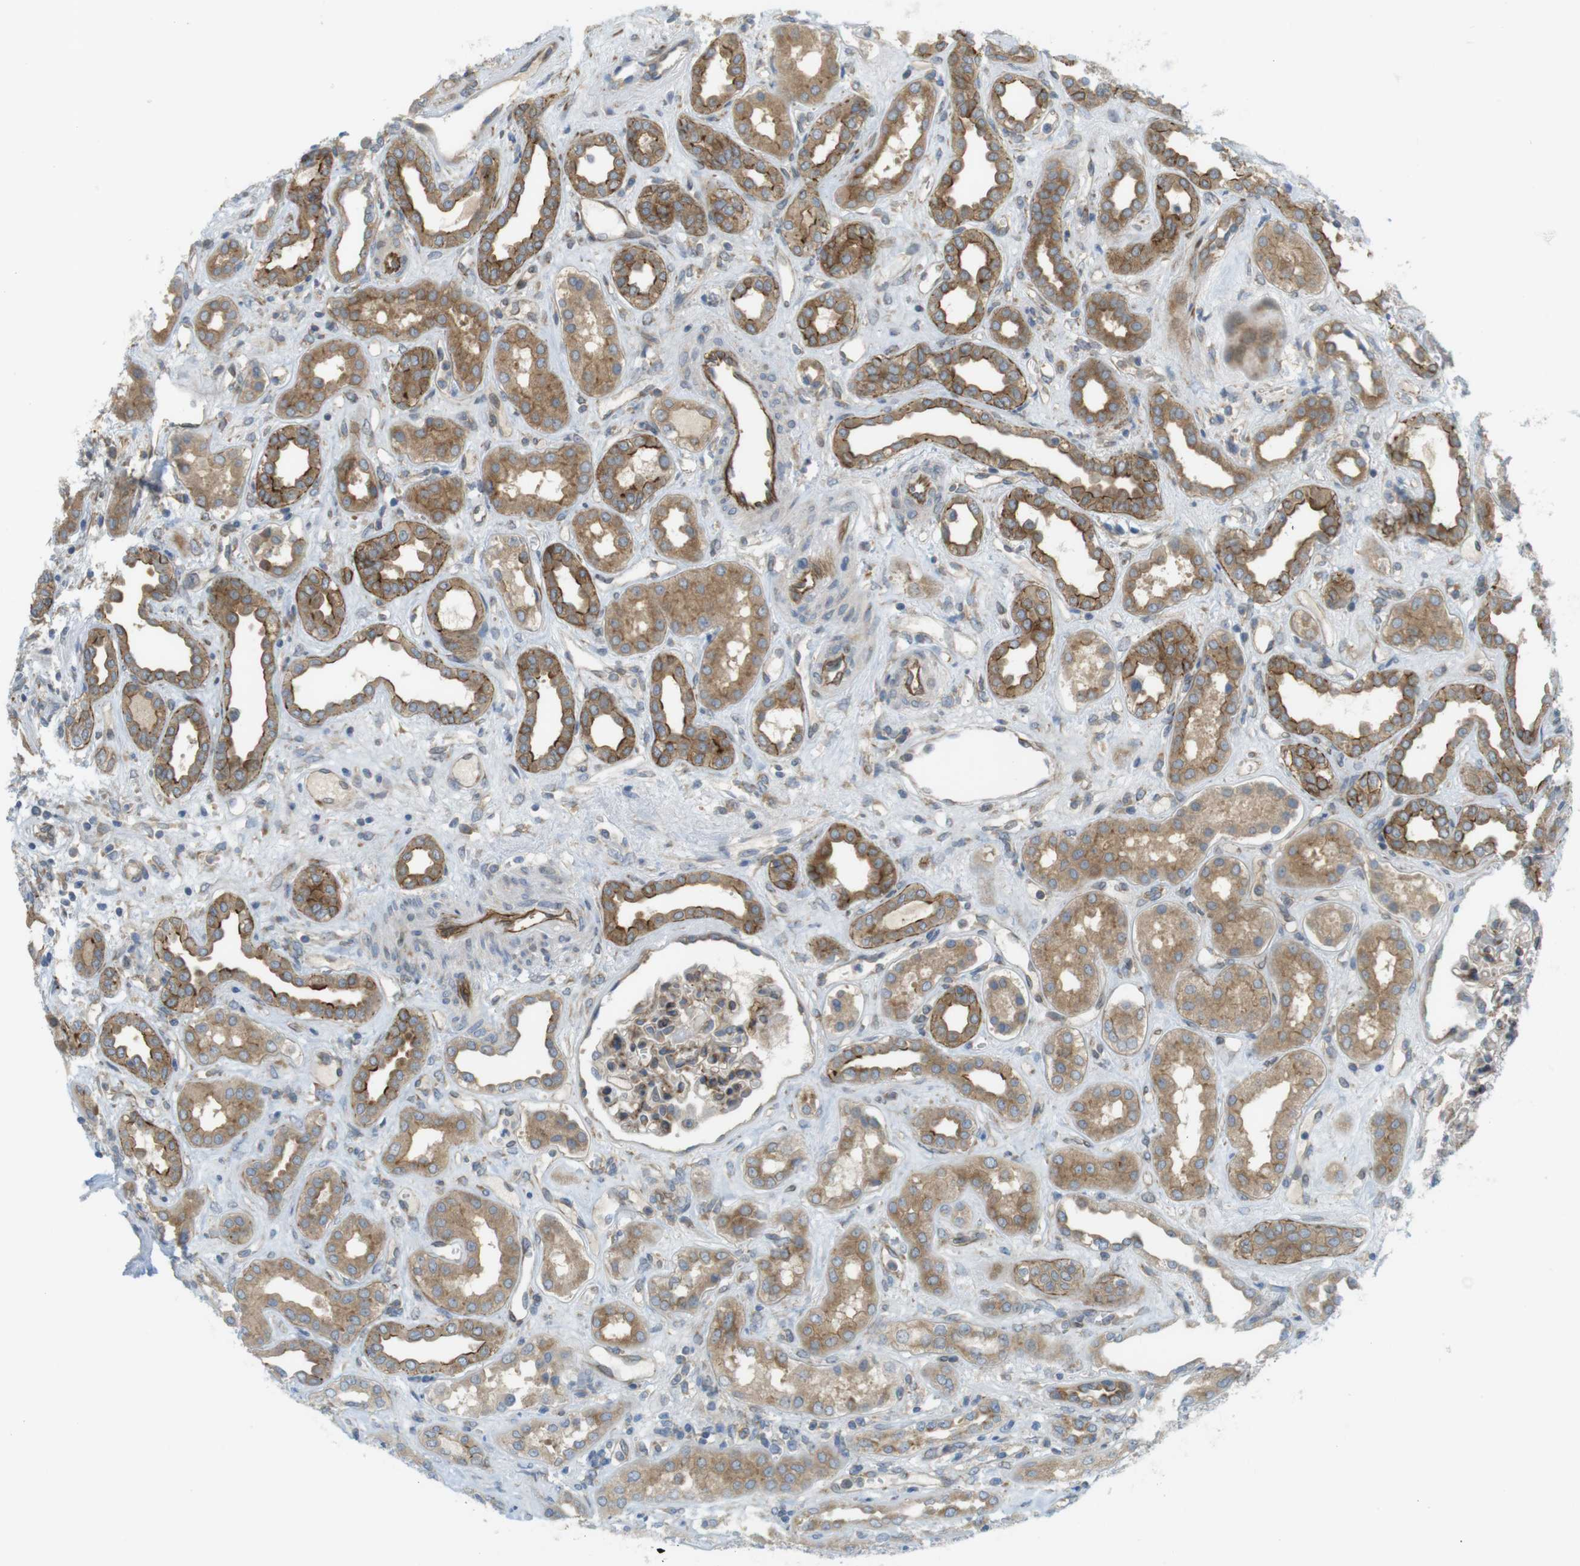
{"staining": {"intensity": "moderate", "quantity": "25%-75%", "location": "cytoplasmic/membranous"}, "tissue": "kidney", "cell_type": "Cells in glomeruli", "image_type": "normal", "snomed": [{"axis": "morphology", "description": "Normal tissue, NOS"}, {"axis": "topography", "description": "Kidney"}], "caption": "Immunohistochemistry photomicrograph of benign human kidney stained for a protein (brown), which exhibits medium levels of moderate cytoplasmic/membranous expression in about 25%-75% of cells in glomeruli.", "gene": "GJC3", "patient": {"sex": "male", "age": 59}}